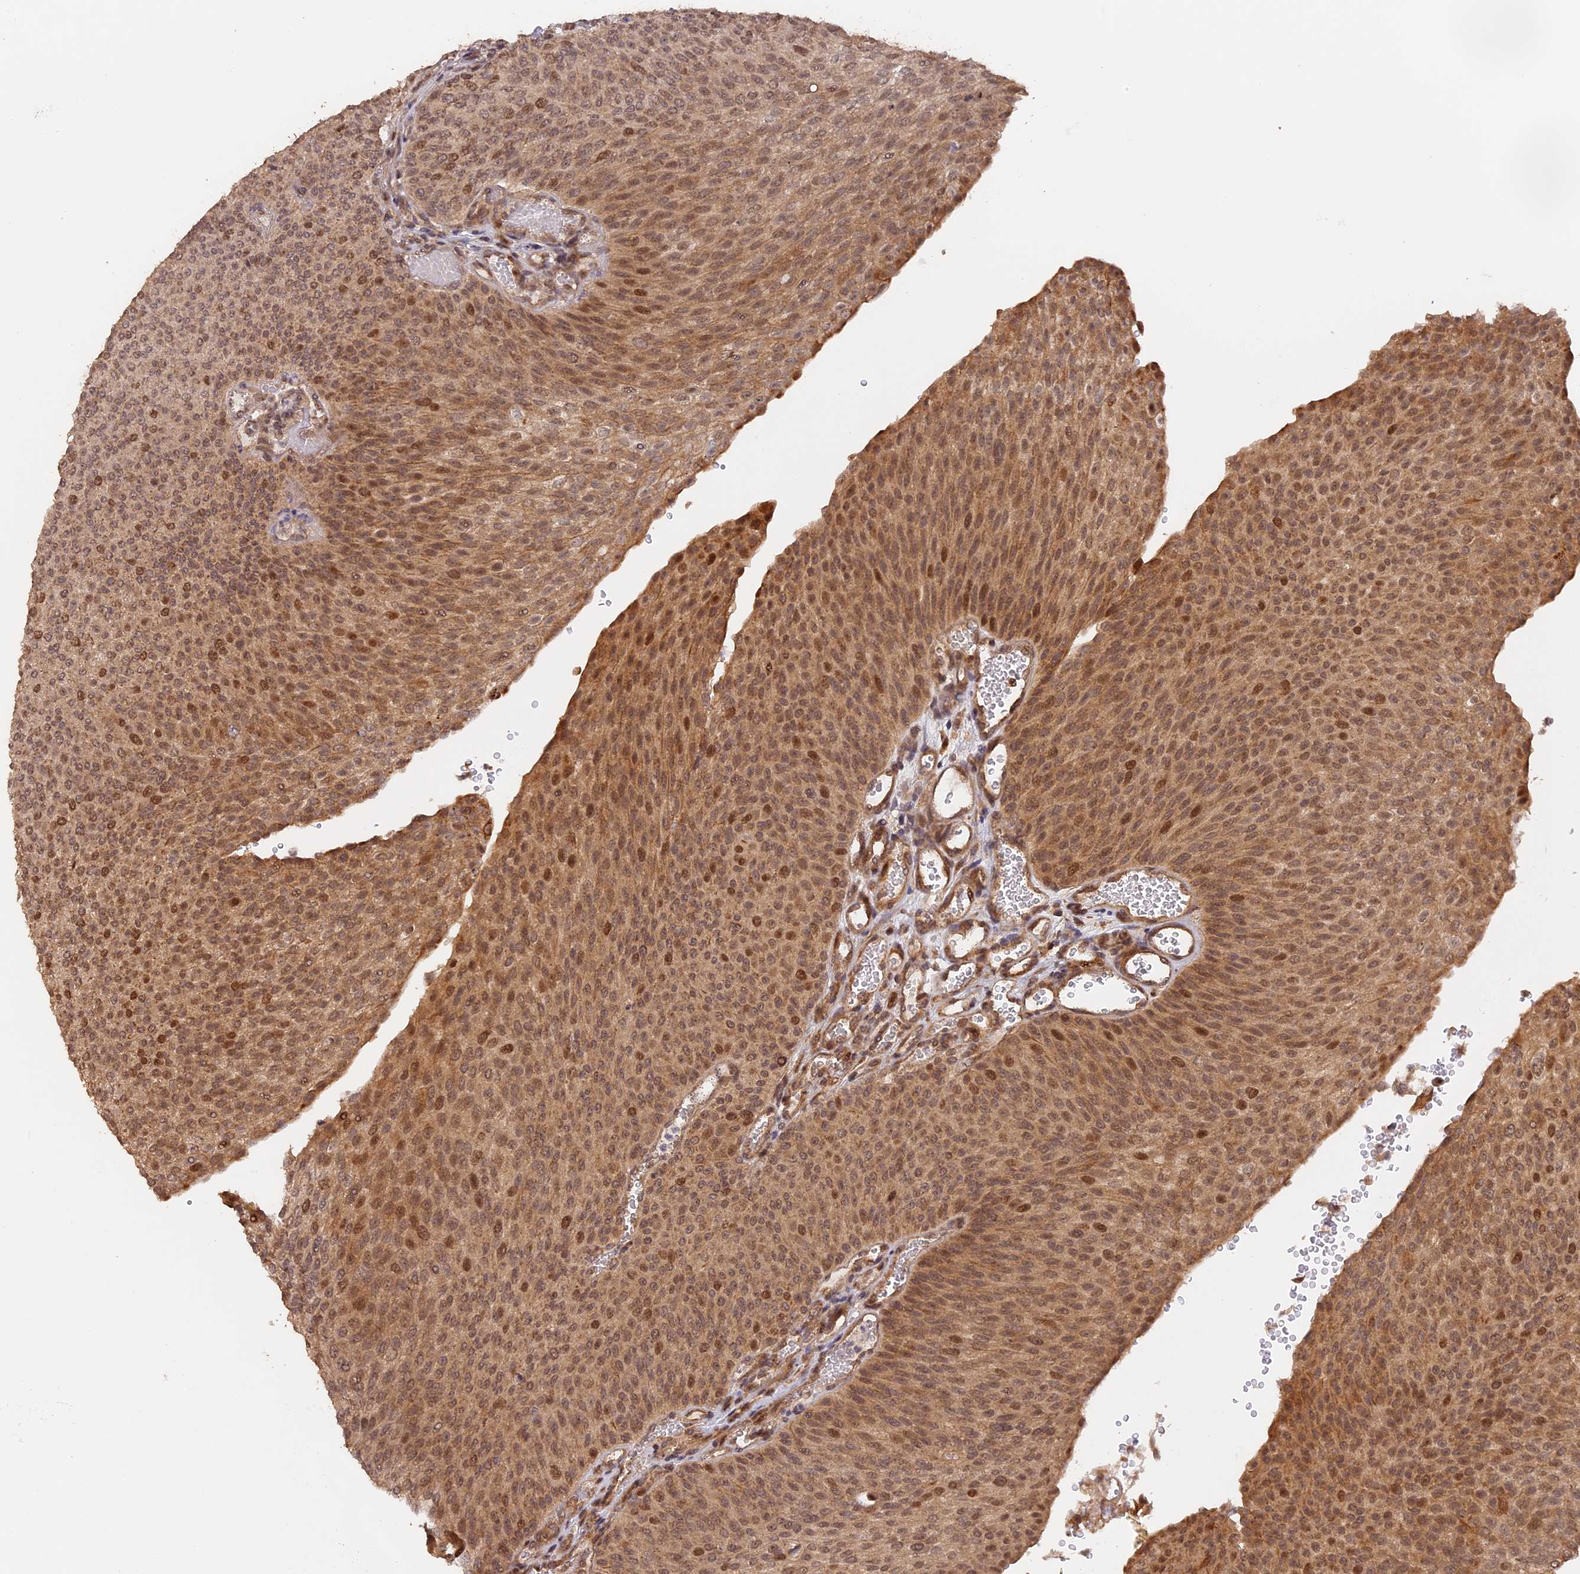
{"staining": {"intensity": "moderate", "quantity": ">75%", "location": "cytoplasmic/membranous,nuclear"}, "tissue": "urothelial cancer", "cell_type": "Tumor cells", "image_type": "cancer", "snomed": [{"axis": "morphology", "description": "Urothelial carcinoma, High grade"}, {"axis": "topography", "description": "Urinary bladder"}], "caption": "High-grade urothelial carcinoma was stained to show a protein in brown. There is medium levels of moderate cytoplasmic/membranous and nuclear staining in approximately >75% of tumor cells.", "gene": "MYBL2", "patient": {"sex": "female", "age": 79}}